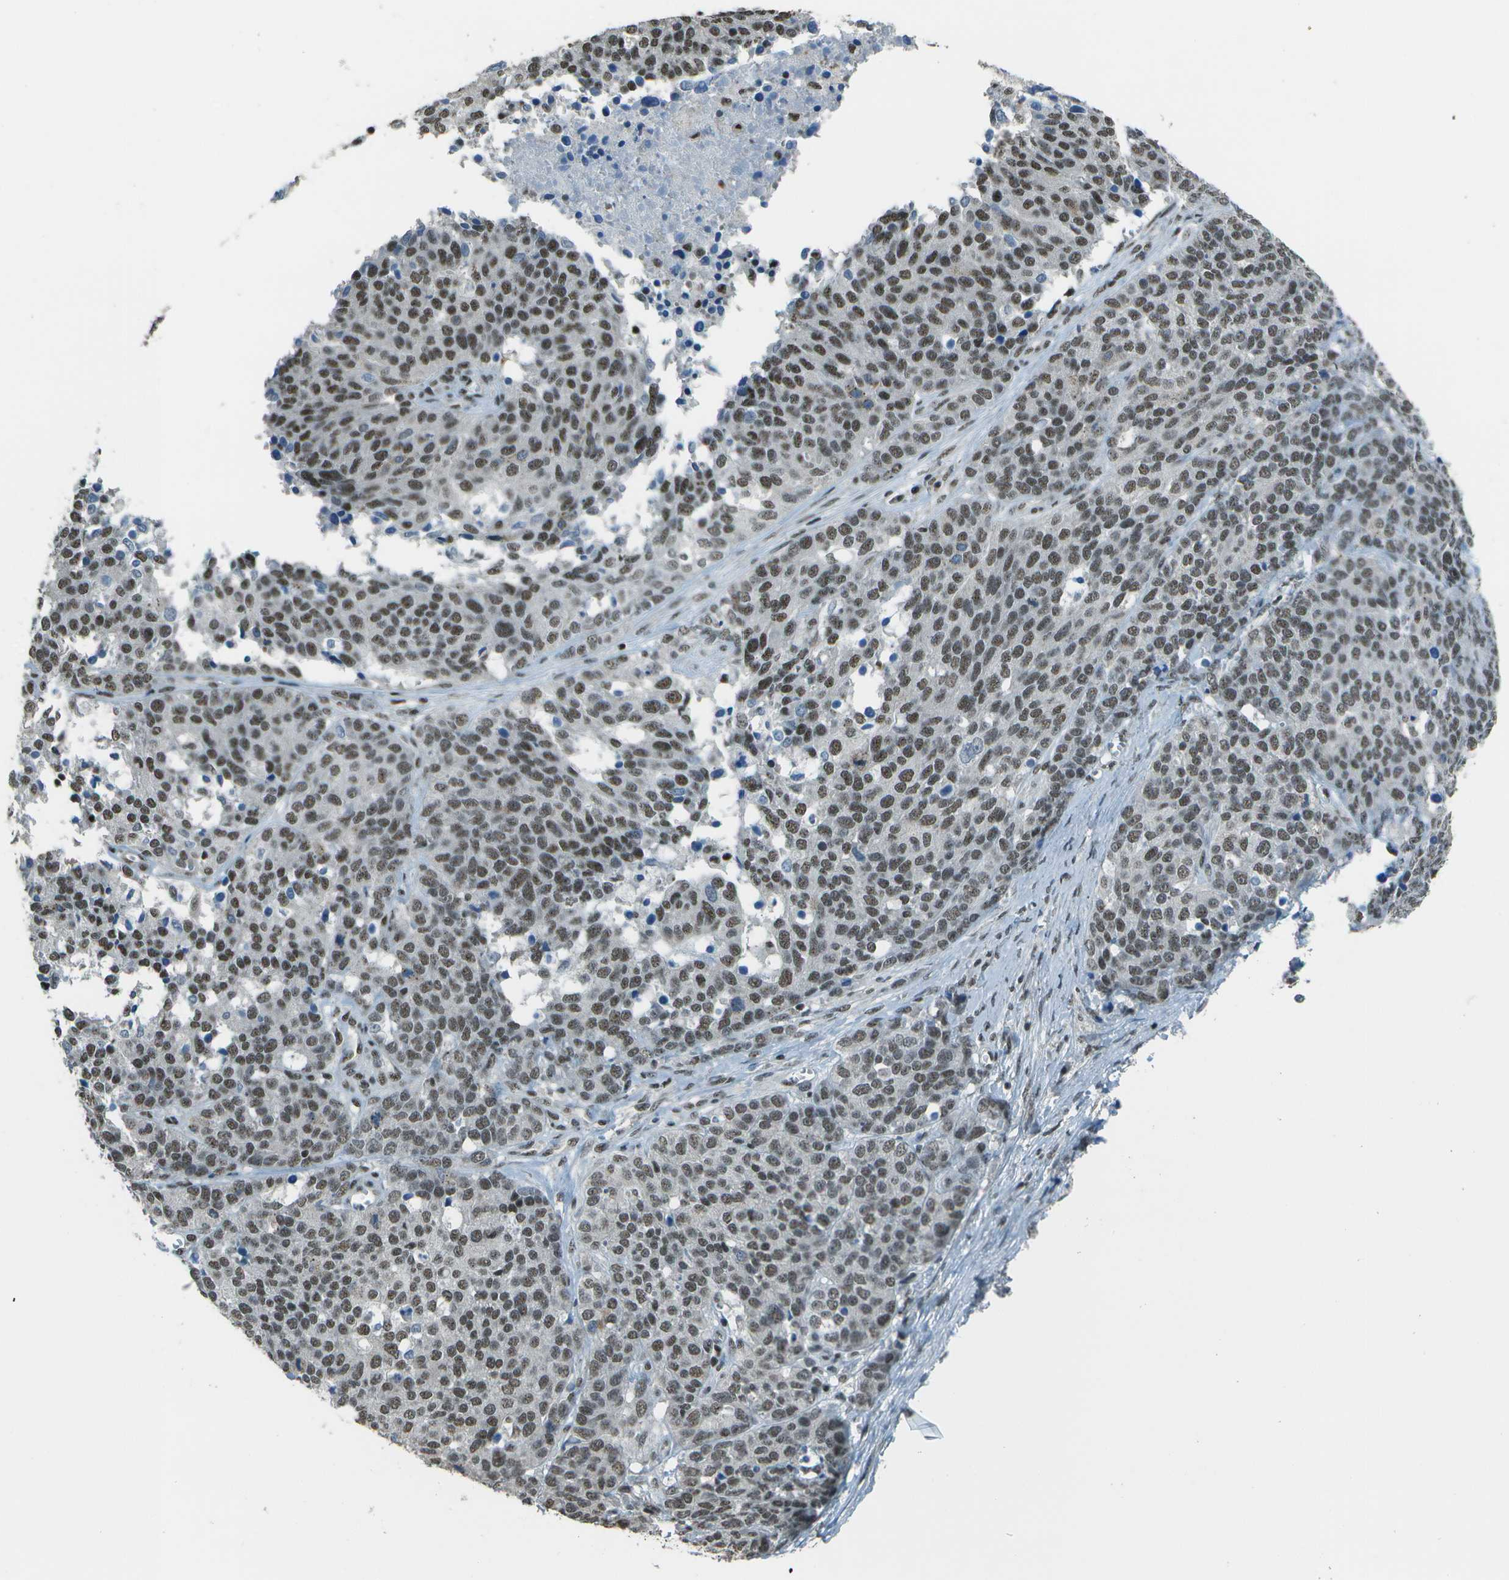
{"staining": {"intensity": "moderate", "quantity": ">75%", "location": "nuclear"}, "tissue": "ovarian cancer", "cell_type": "Tumor cells", "image_type": "cancer", "snomed": [{"axis": "morphology", "description": "Cystadenocarcinoma, serous, NOS"}, {"axis": "topography", "description": "Ovary"}], "caption": "A histopathology image showing moderate nuclear expression in about >75% of tumor cells in ovarian serous cystadenocarcinoma, as visualized by brown immunohistochemical staining.", "gene": "DEPDC1", "patient": {"sex": "female", "age": 44}}